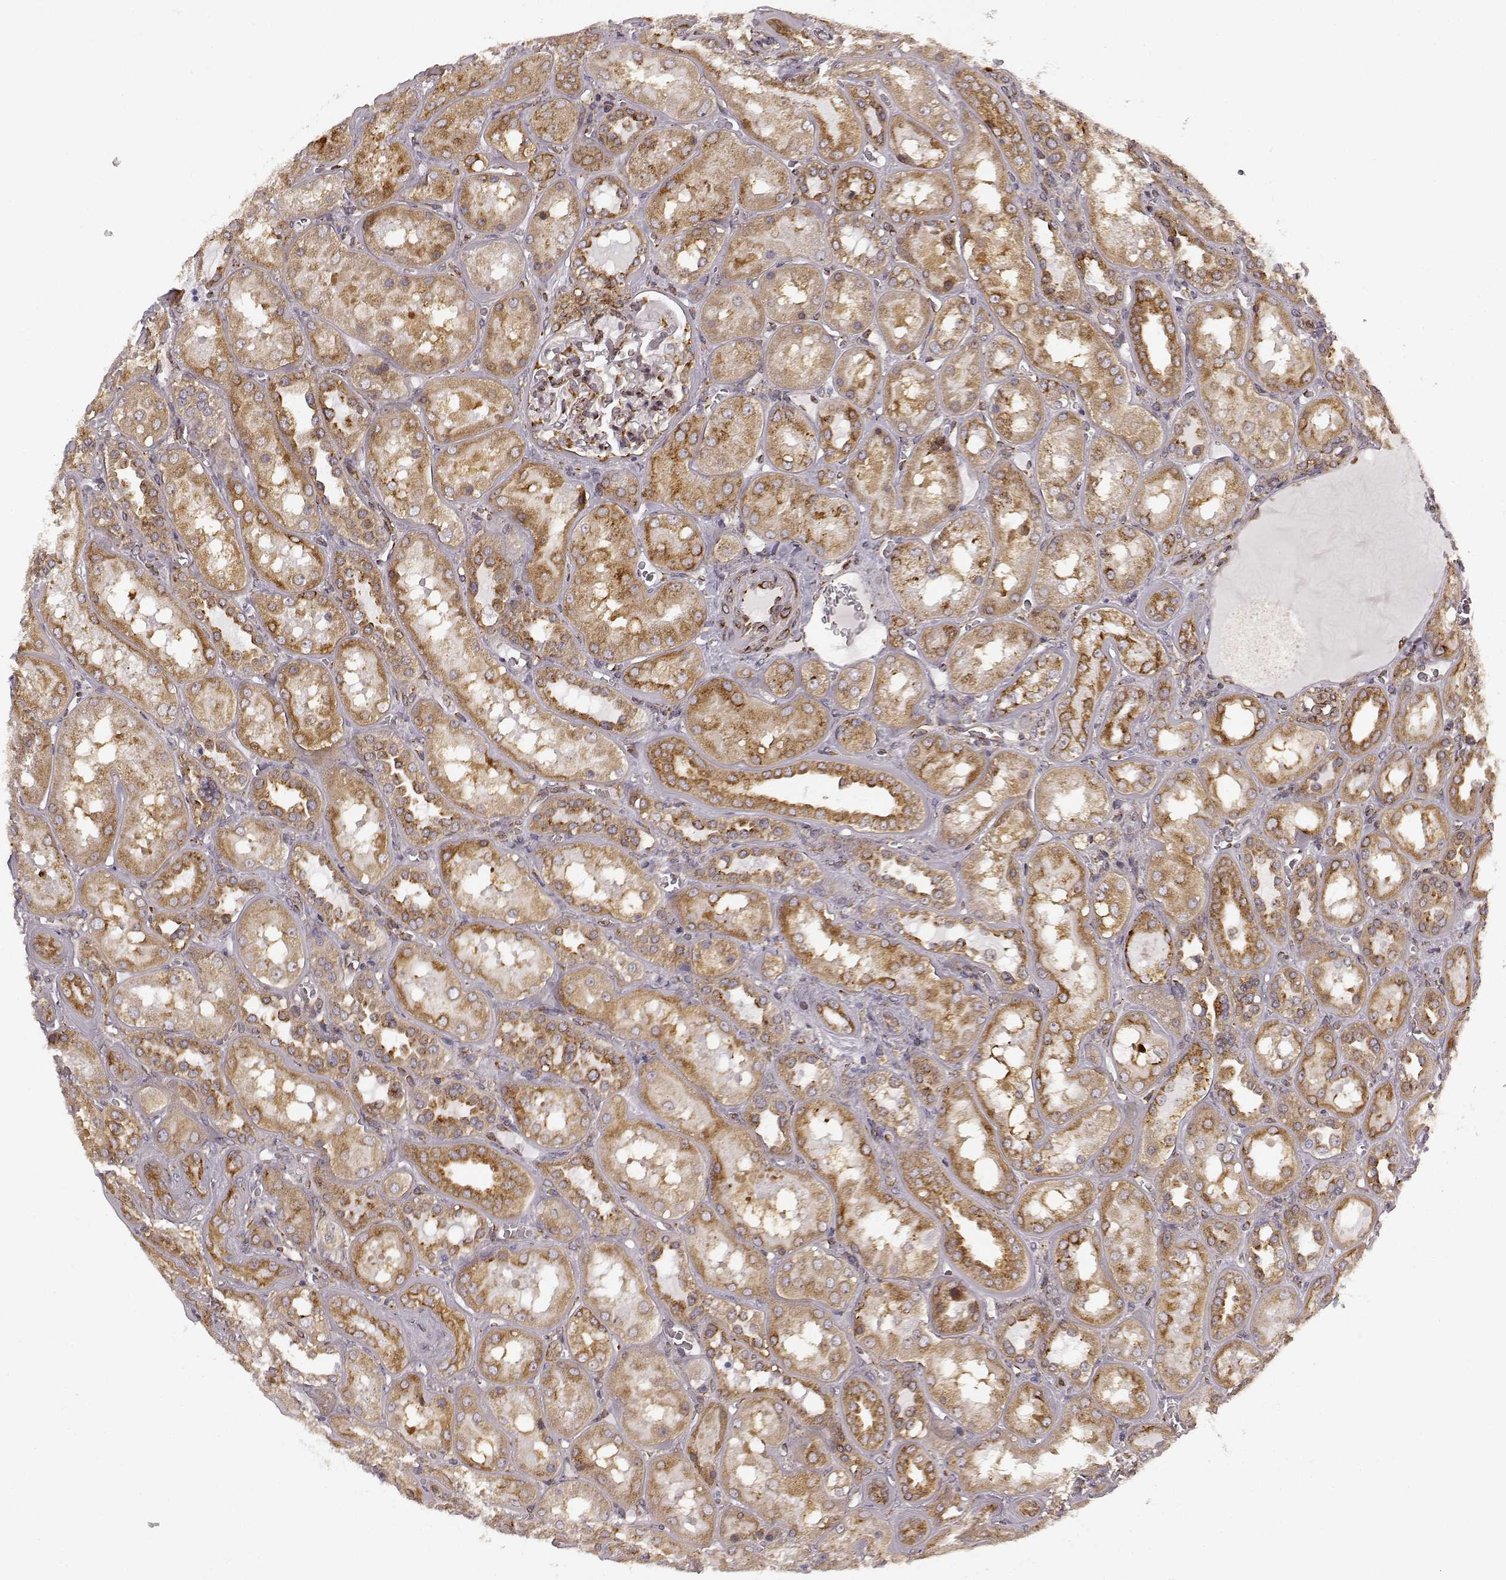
{"staining": {"intensity": "negative", "quantity": "none", "location": "none"}, "tissue": "kidney", "cell_type": "Cells in glomeruli", "image_type": "normal", "snomed": [{"axis": "morphology", "description": "Normal tissue, NOS"}, {"axis": "topography", "description": "Kidney"}], "caption": "An immunohistochemistry micrograph of benign kidney is shown. There is no staining in cells in glomeruli of kidney.", "gene": "TMEM14A", "patient": {"sex": "male", "age": 73}}